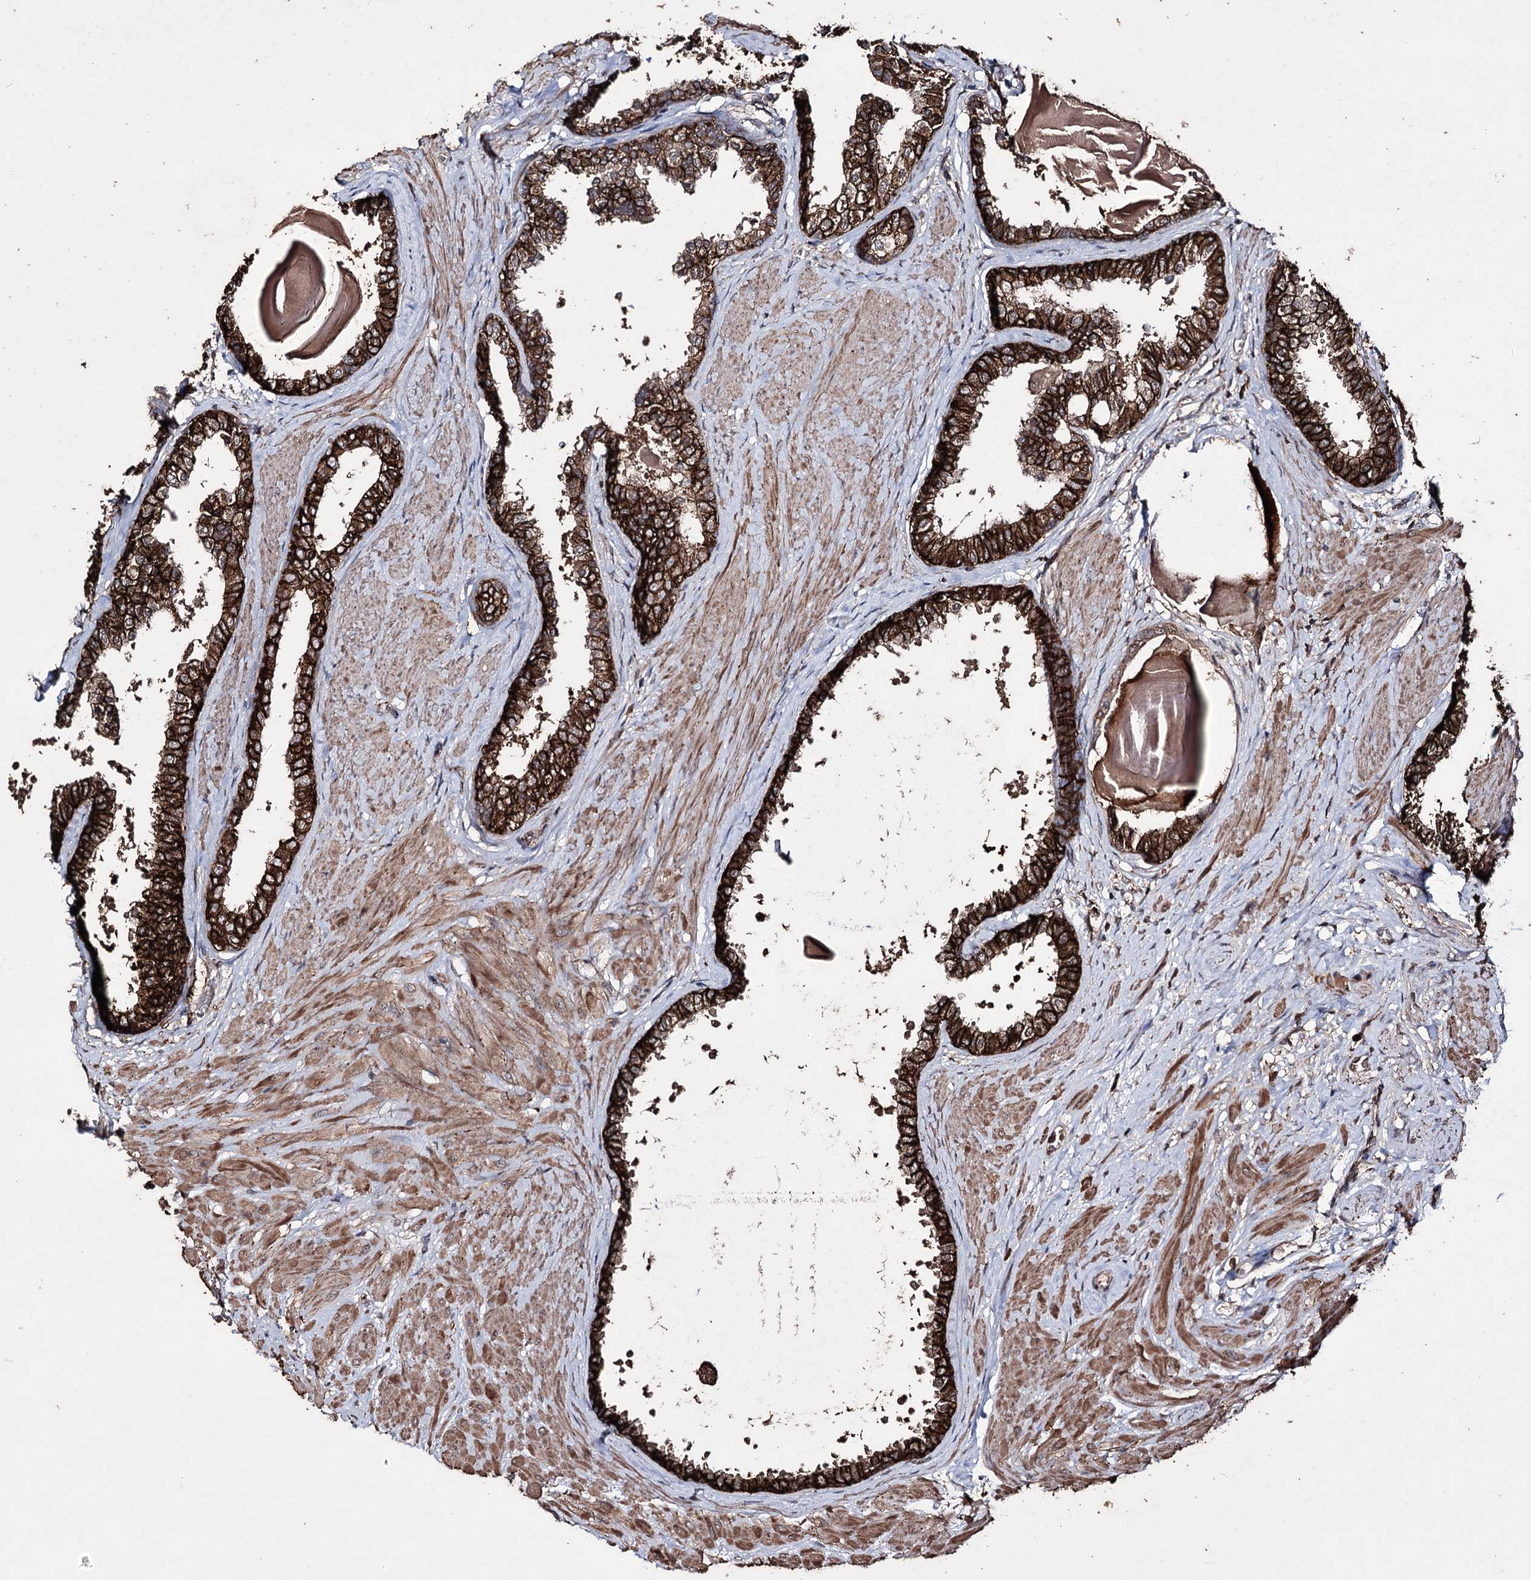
{"staining": {"intensity": "strong", "quantity": ">75%", "location": "cytoplasmic/membranous"}, "tissue": "prostate", "cell_type": "Glandular cells", "image_type": "normal", "snomed": [{"axis": "morphology", "description": "Normal tissue, NOS"}, {"axis": "topography", "description": "Prostate"}], "caption": "Immunohistochemical staining of normal prostate shows >75% levels of strong cytoplasmic/membranous protein staining in approximately >75% of glandular cells. Immunohistochemistry stains the protein in brown and the nuclei are stained blue.", "gene": "ZNF662", "patient": {"sex": "male", "age": 48}}